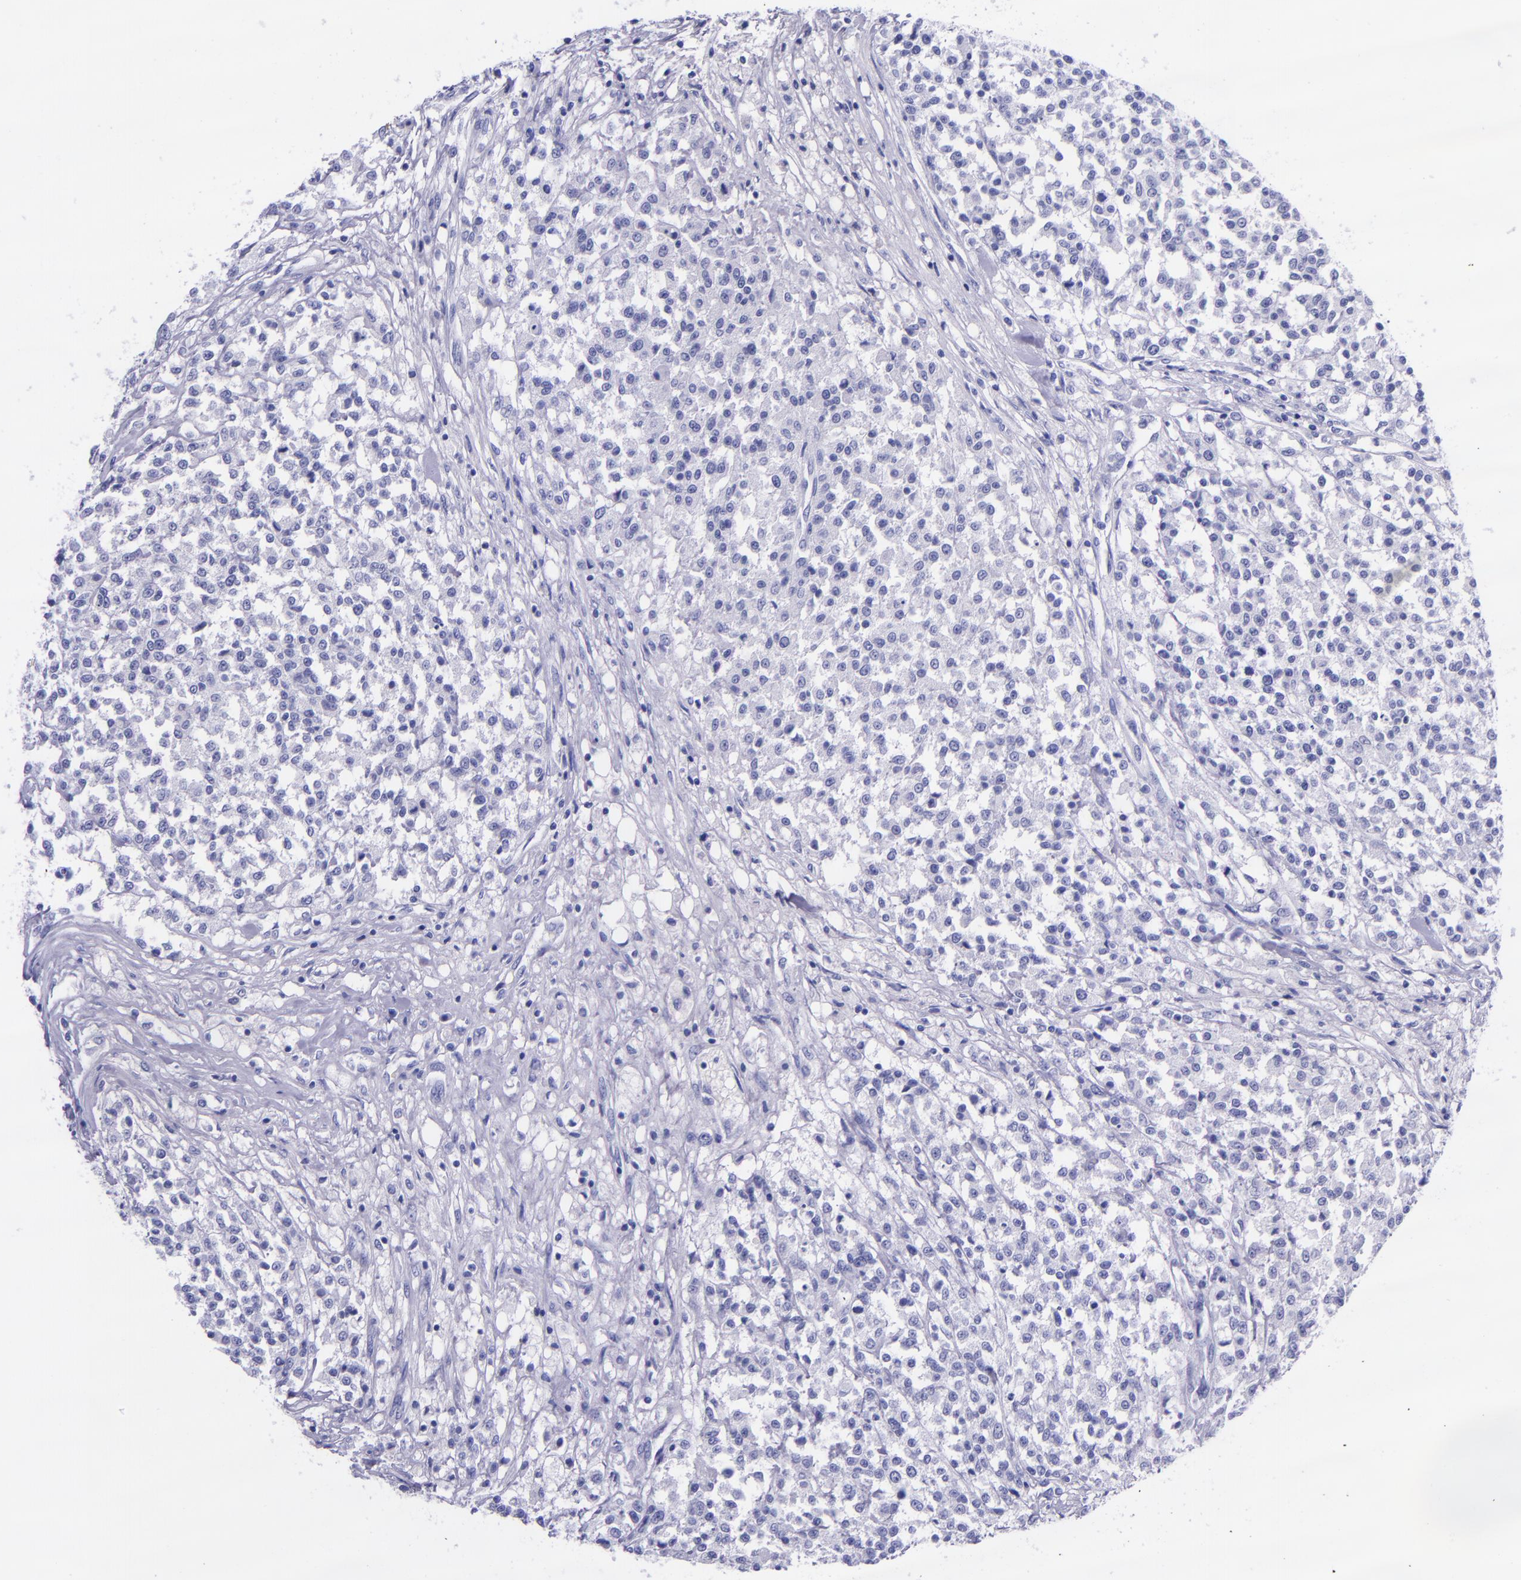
{"staining": {"intensity": "negative", "quantity": "none", "location": "none"}, "tissue": "testis cancer", "cell_type": "Tumor cells", "image_type": "cancer", "snomed": [{"axis": "morphology", "description": "Seminoma, NOS"}, {"axis": "topography", "description": "Testis"}], "caption": "A photomicrograph of testis cancer stained for a protein exhibits no brown staining in tumor cells. (DAB immunohistochemistry (IHC) with hematoxylin counter stain).", "gene": "MBP", "patient": {"sex": "male", "age": 59}}